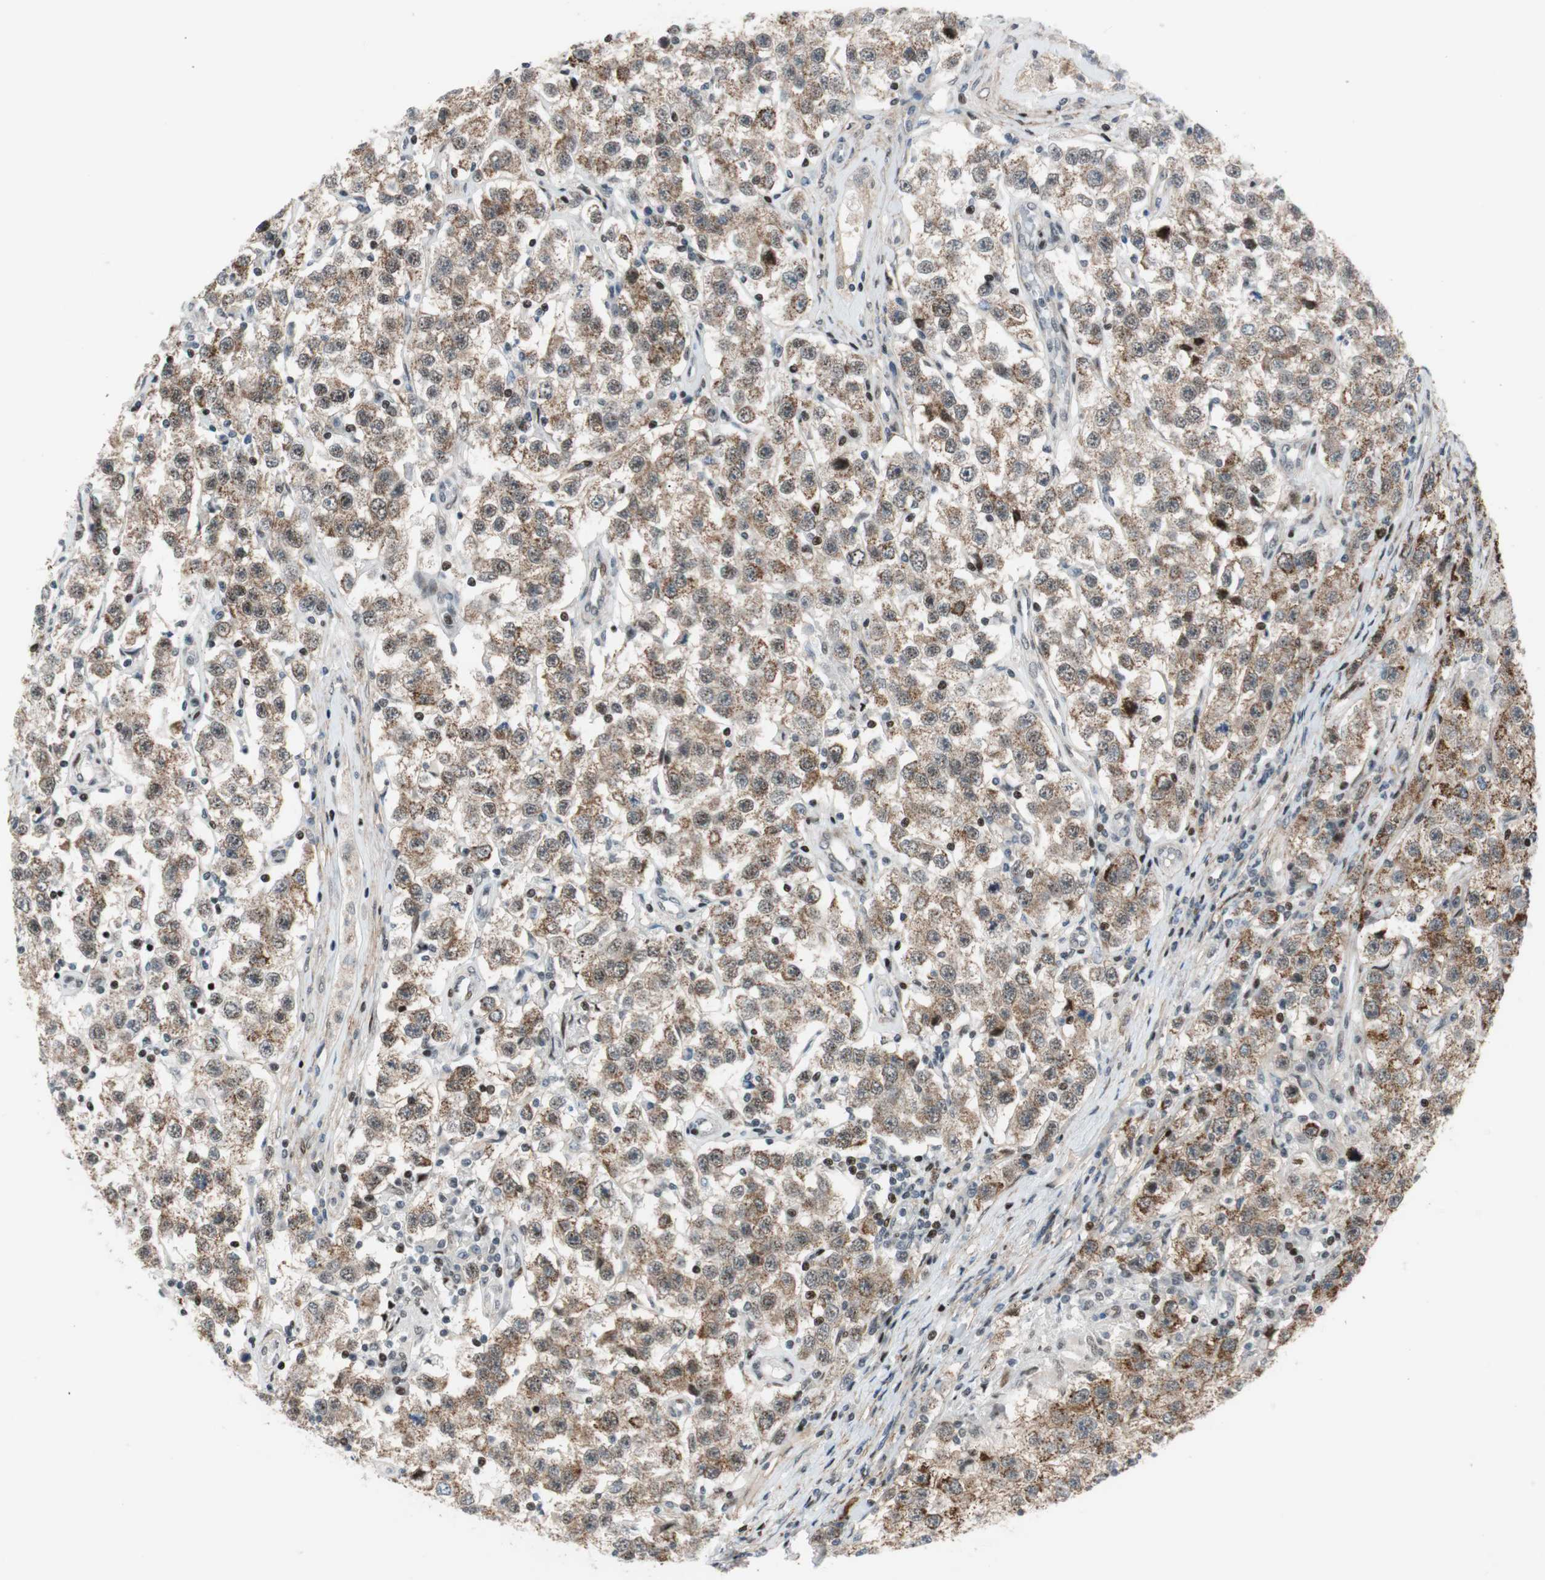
{"staining": {"intensity": "moderate", "quantity": ">75%", "location": "cytoplasmic/membranous"}, "tissue": "testis cancer", "cell_type": "Tumor cells", "image_type": "cancer", "snomed": [{"axis": "morphology", "description": "Seminoma, NOS"}, {"axis": "topography", "description": "Testis"}], "caption": "This photomicrograph shows immunohistochemistry (IHC) staining of human testis seminoma, with medium moderate cytoplasmic/membranous expression in approximately >75% of tumor cells.", "gene": "FBXO44", "patient": {"sex": "male", "age": 52}}